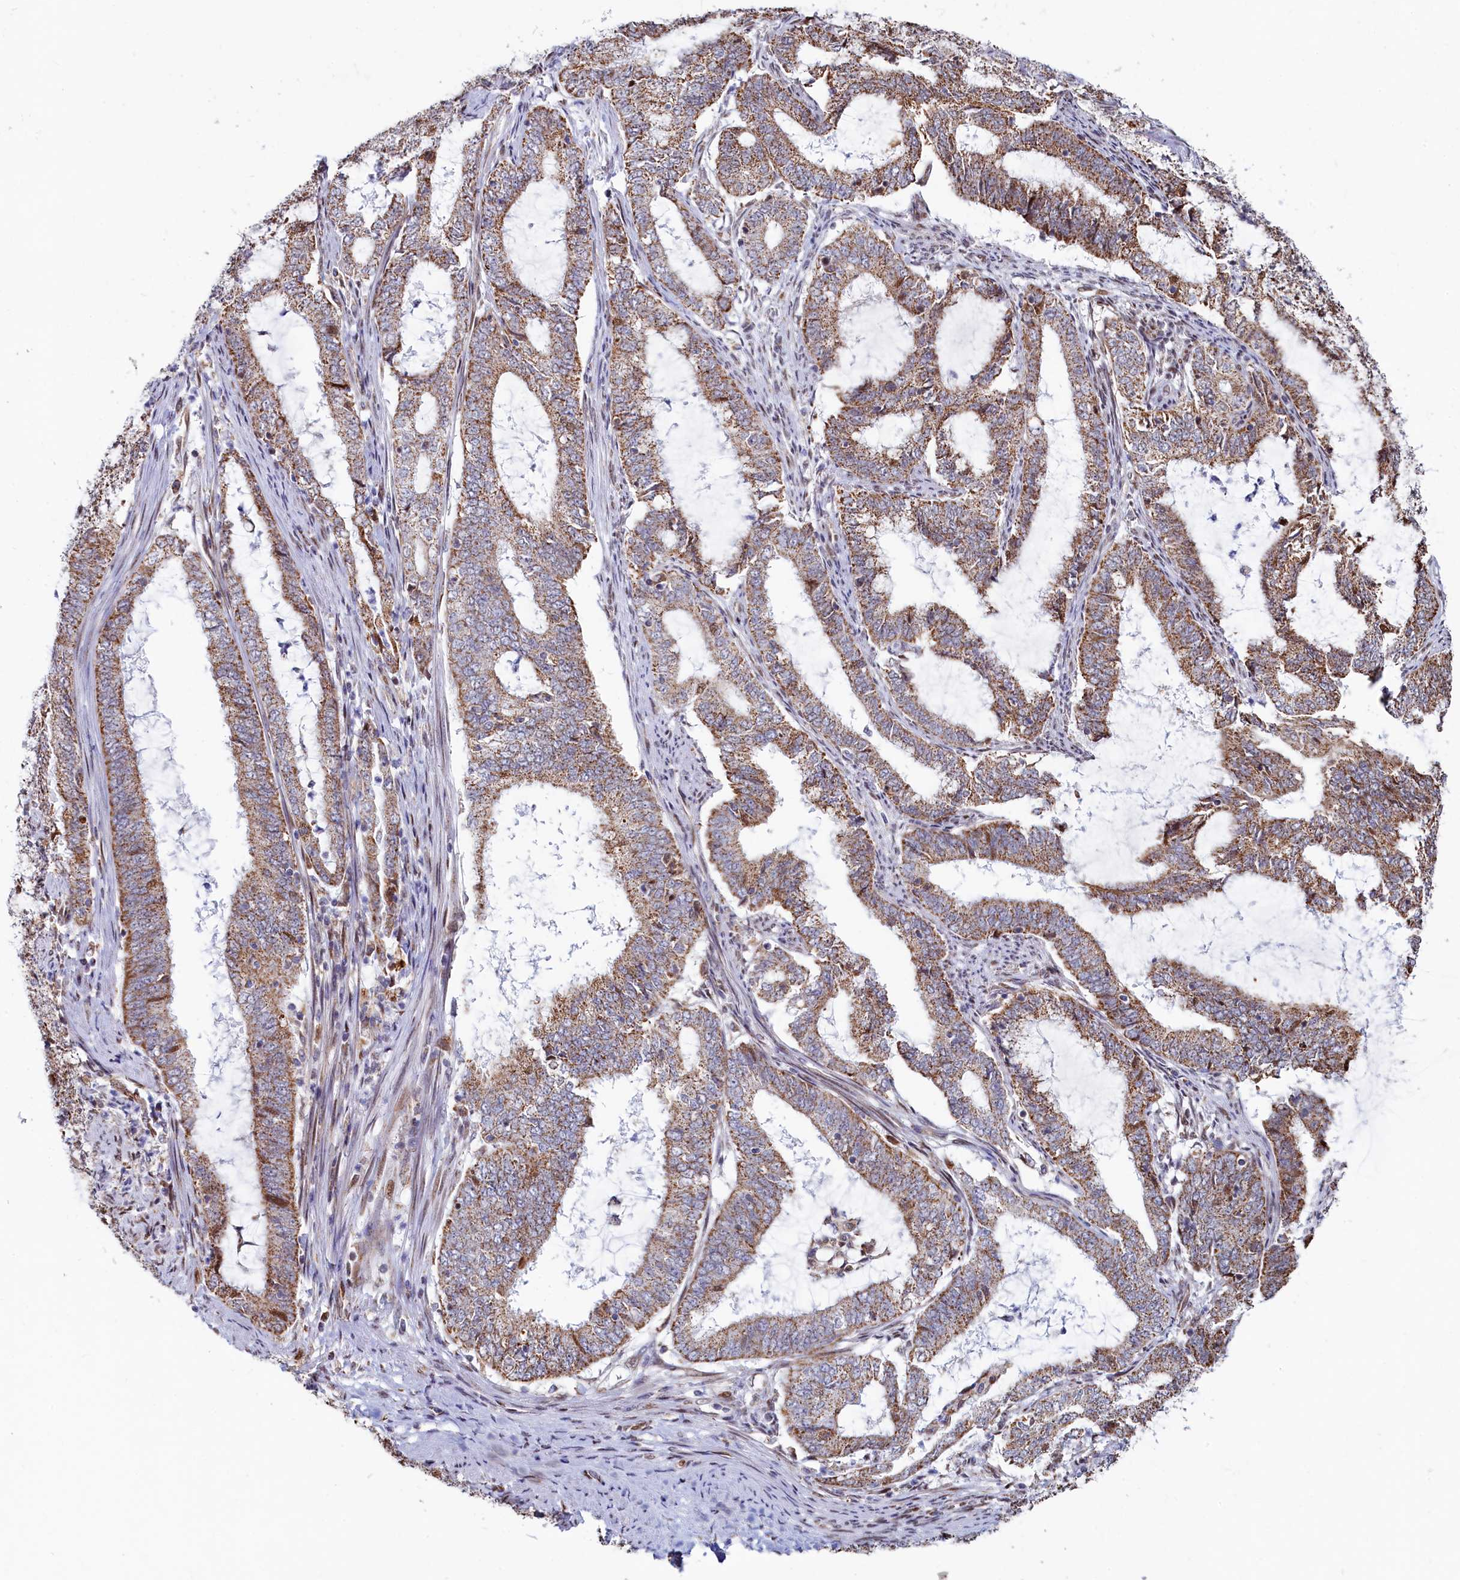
{"staining": {"intensity": "moderate", "quantity": ">75%", "location": "cytoplasmic/membranous"}, "tissue": "endometrial cancer", "cell_type": "Tumor cells", "image_type": "cancer", "snomed": [{"axis": "morphology", "description": "Adenocarcinoma, NOS"}, {"axis": "topography", "description": "Endometrium"}], "caption": "Immunohistochemistry (IHC) of human endometrial cancer reveals medium levels of moderate cytoplasmic/membranous expression in approximately >75% of tumor cells.", "gene": "HDGFL3", "patient": {"sex": "female", "age": 51}}